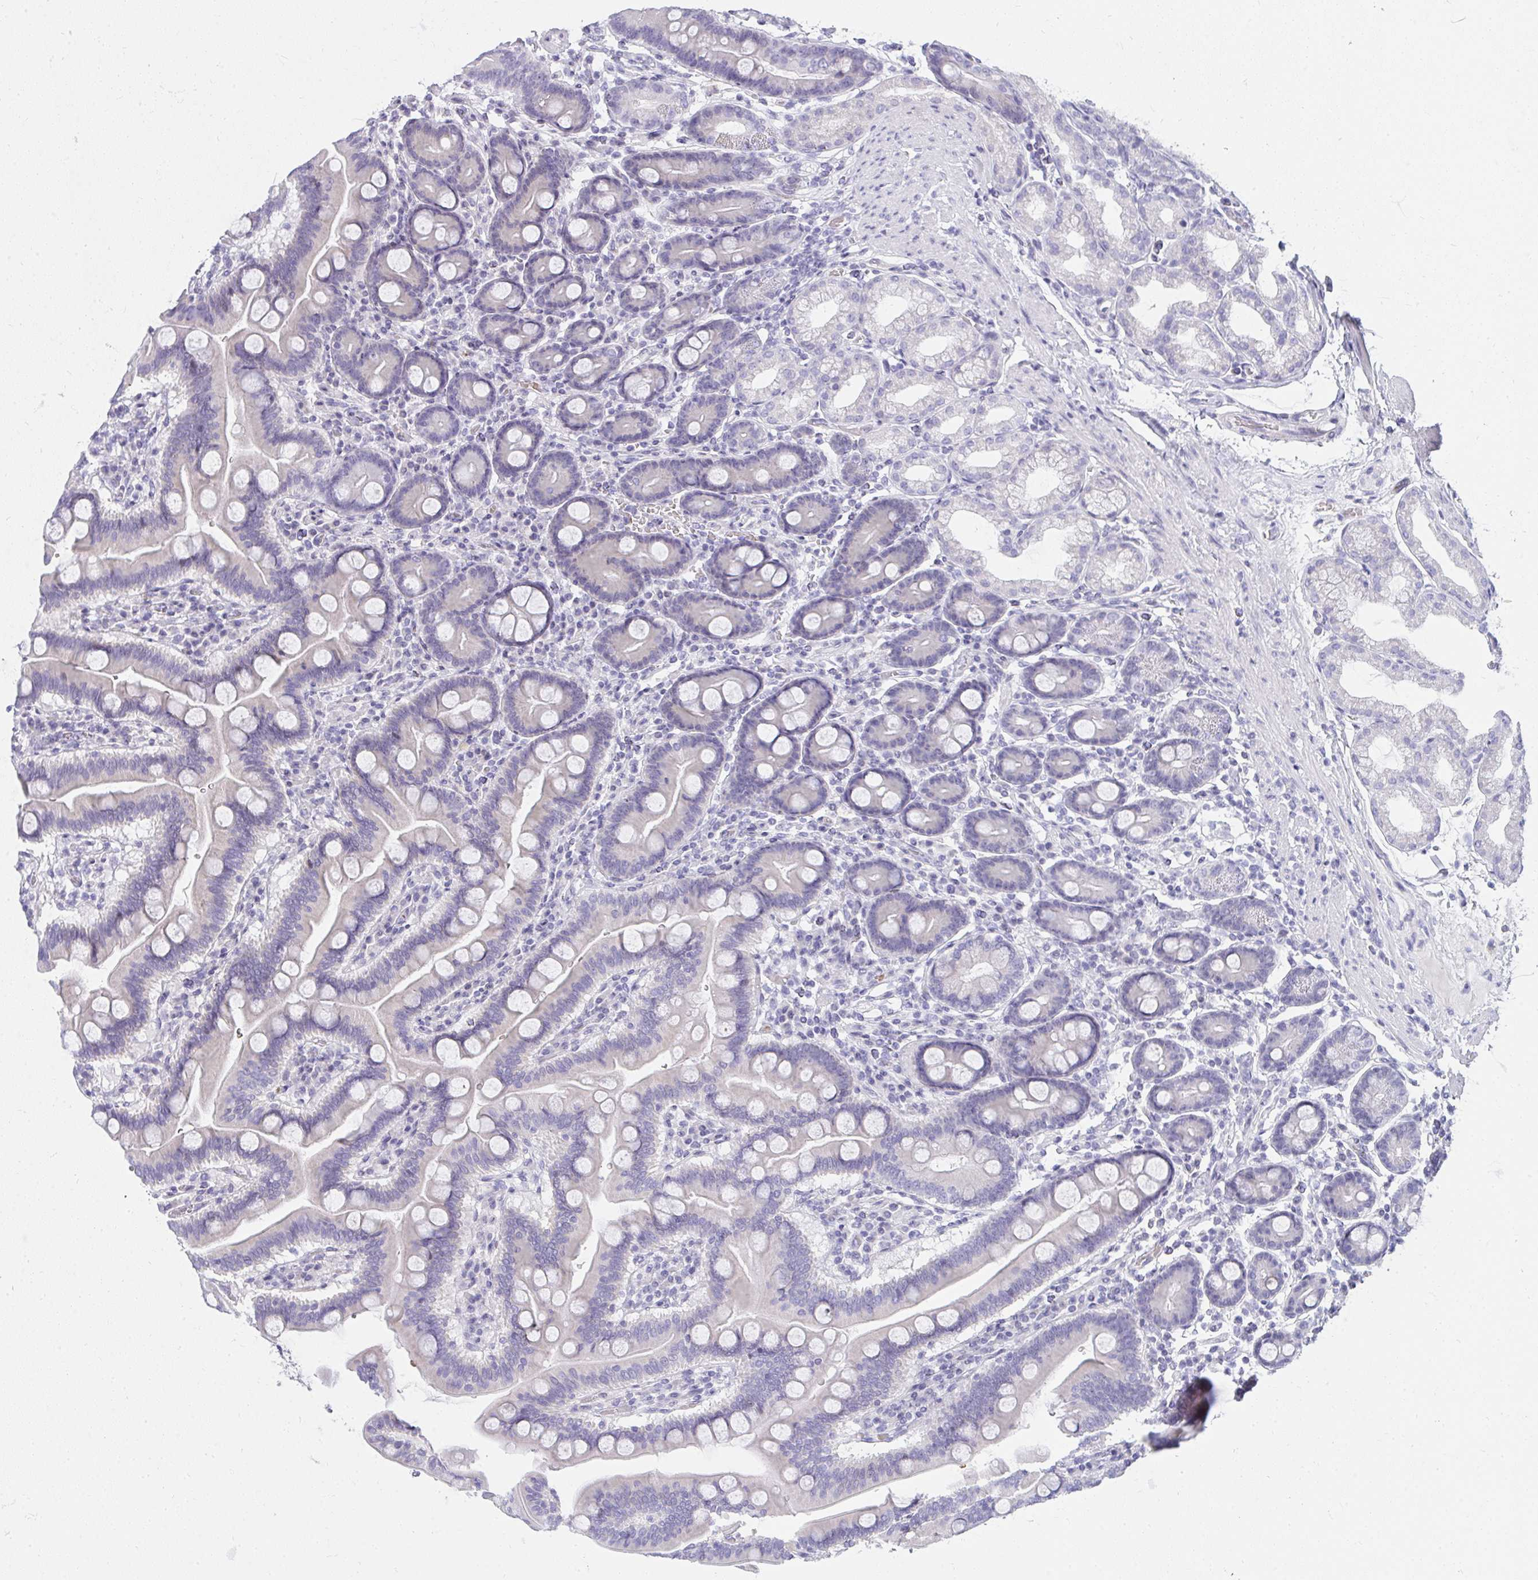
{"staining": {"intensity": "negative", "quantity": "none", "location": "none"}, "tissue": "duodenum", "cell_type": "Glandular cells", "image_type": "normal", "snomed": [{"axis": "morphology", "description": "Normal tissue, NOS"}, {"axis": "topography", "description": "Duodenum"}], "caption": "Image shows no protein expression in glandular cells of benign duodenum.", "gene": "ZNF182", "patient": {"sex": "male", "age": 59}}